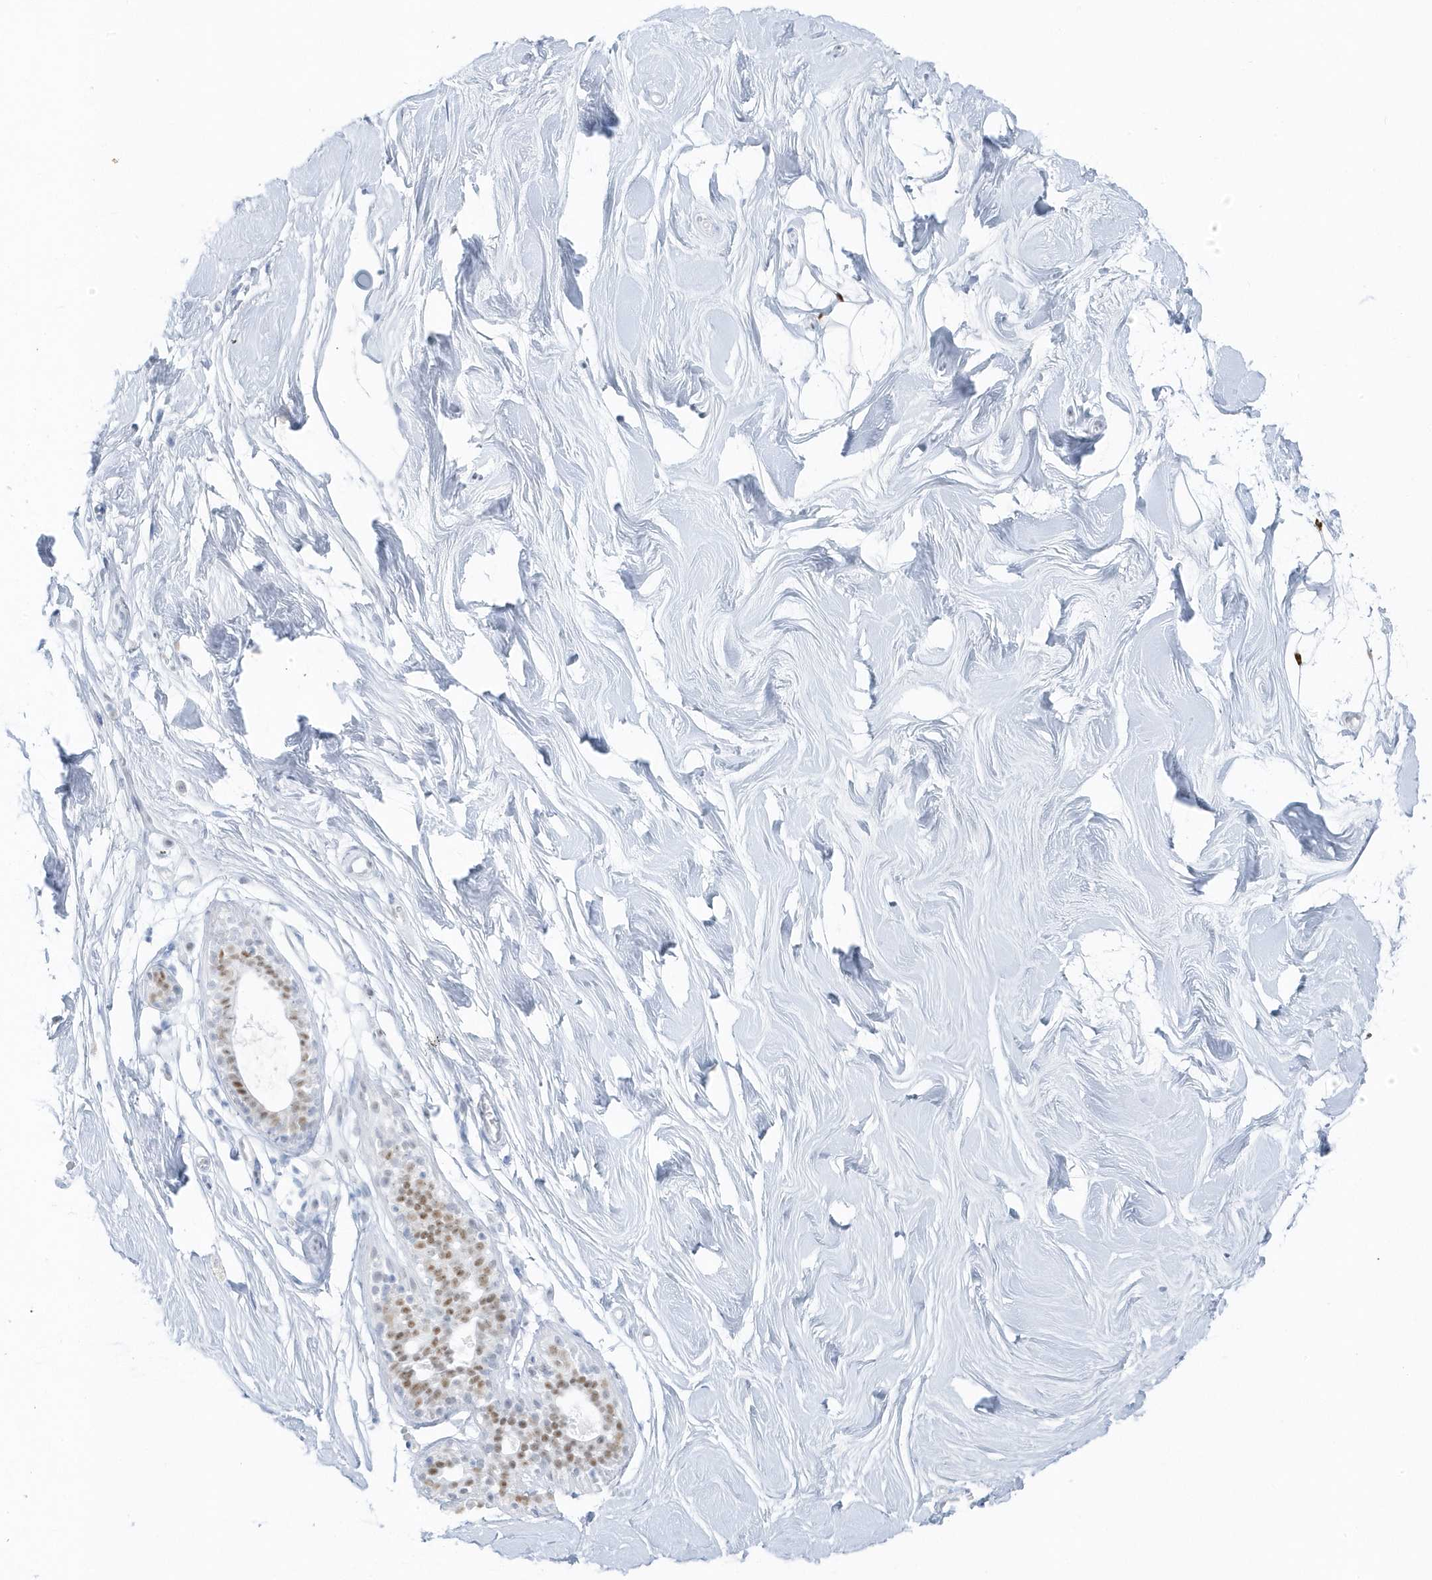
{"staining": {"intensity": "moderate", "quantity": "<25%", "location": "nuclear"}, "tissue": "breast", "cell_type": "Adipocytes", "image_type": "normal", "snomed": [{"axis": "morphology", "description": "Normal tissue, NOS"}, {"axis": "topography", "description": "Breast"}], "caption": "This photomicrograph reveals immunohistochemistry (IHC) staining of normal breast, with low moderate nuclear positivity in about <25% of adipocytes.", "gene": "SMIM34", "patient": {"sex": "female", "age": 26}}